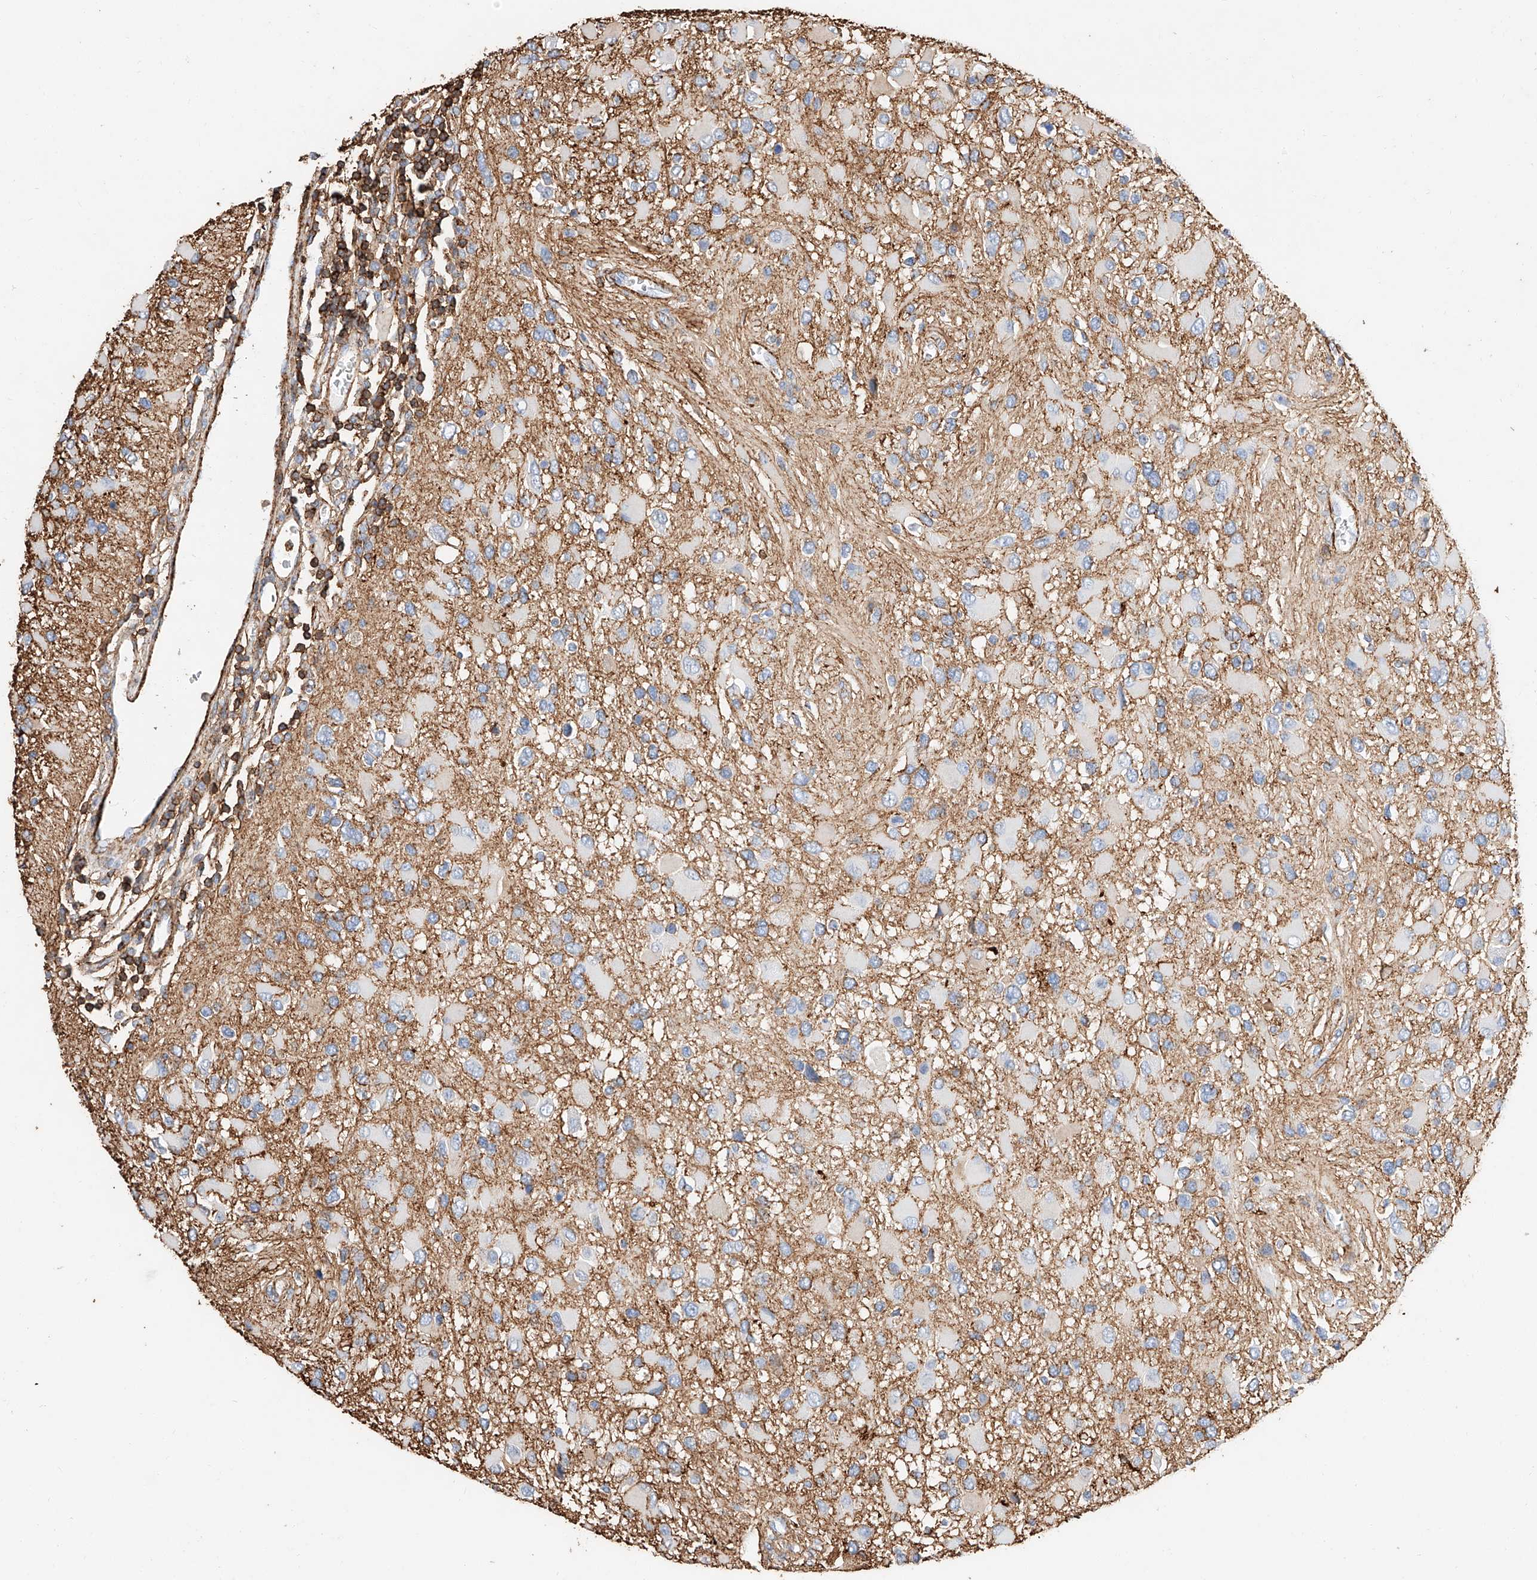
{"staining": {"intensity": "negative", "quantity": "none", "location": "none"}, "tissue": "glioma", "cell_type": "Tumor cells", "image_type": "cancer", "snomed": [{"axis": "morphology", "description": "Glioma, malignant, High grade"}, {"axis": "topography", "description": "Brain"}], "caption": "There is no significant expression in tumor cells of glioma.", "gene": "WFS1", "patient": {"sex": "male", "age": 53}}